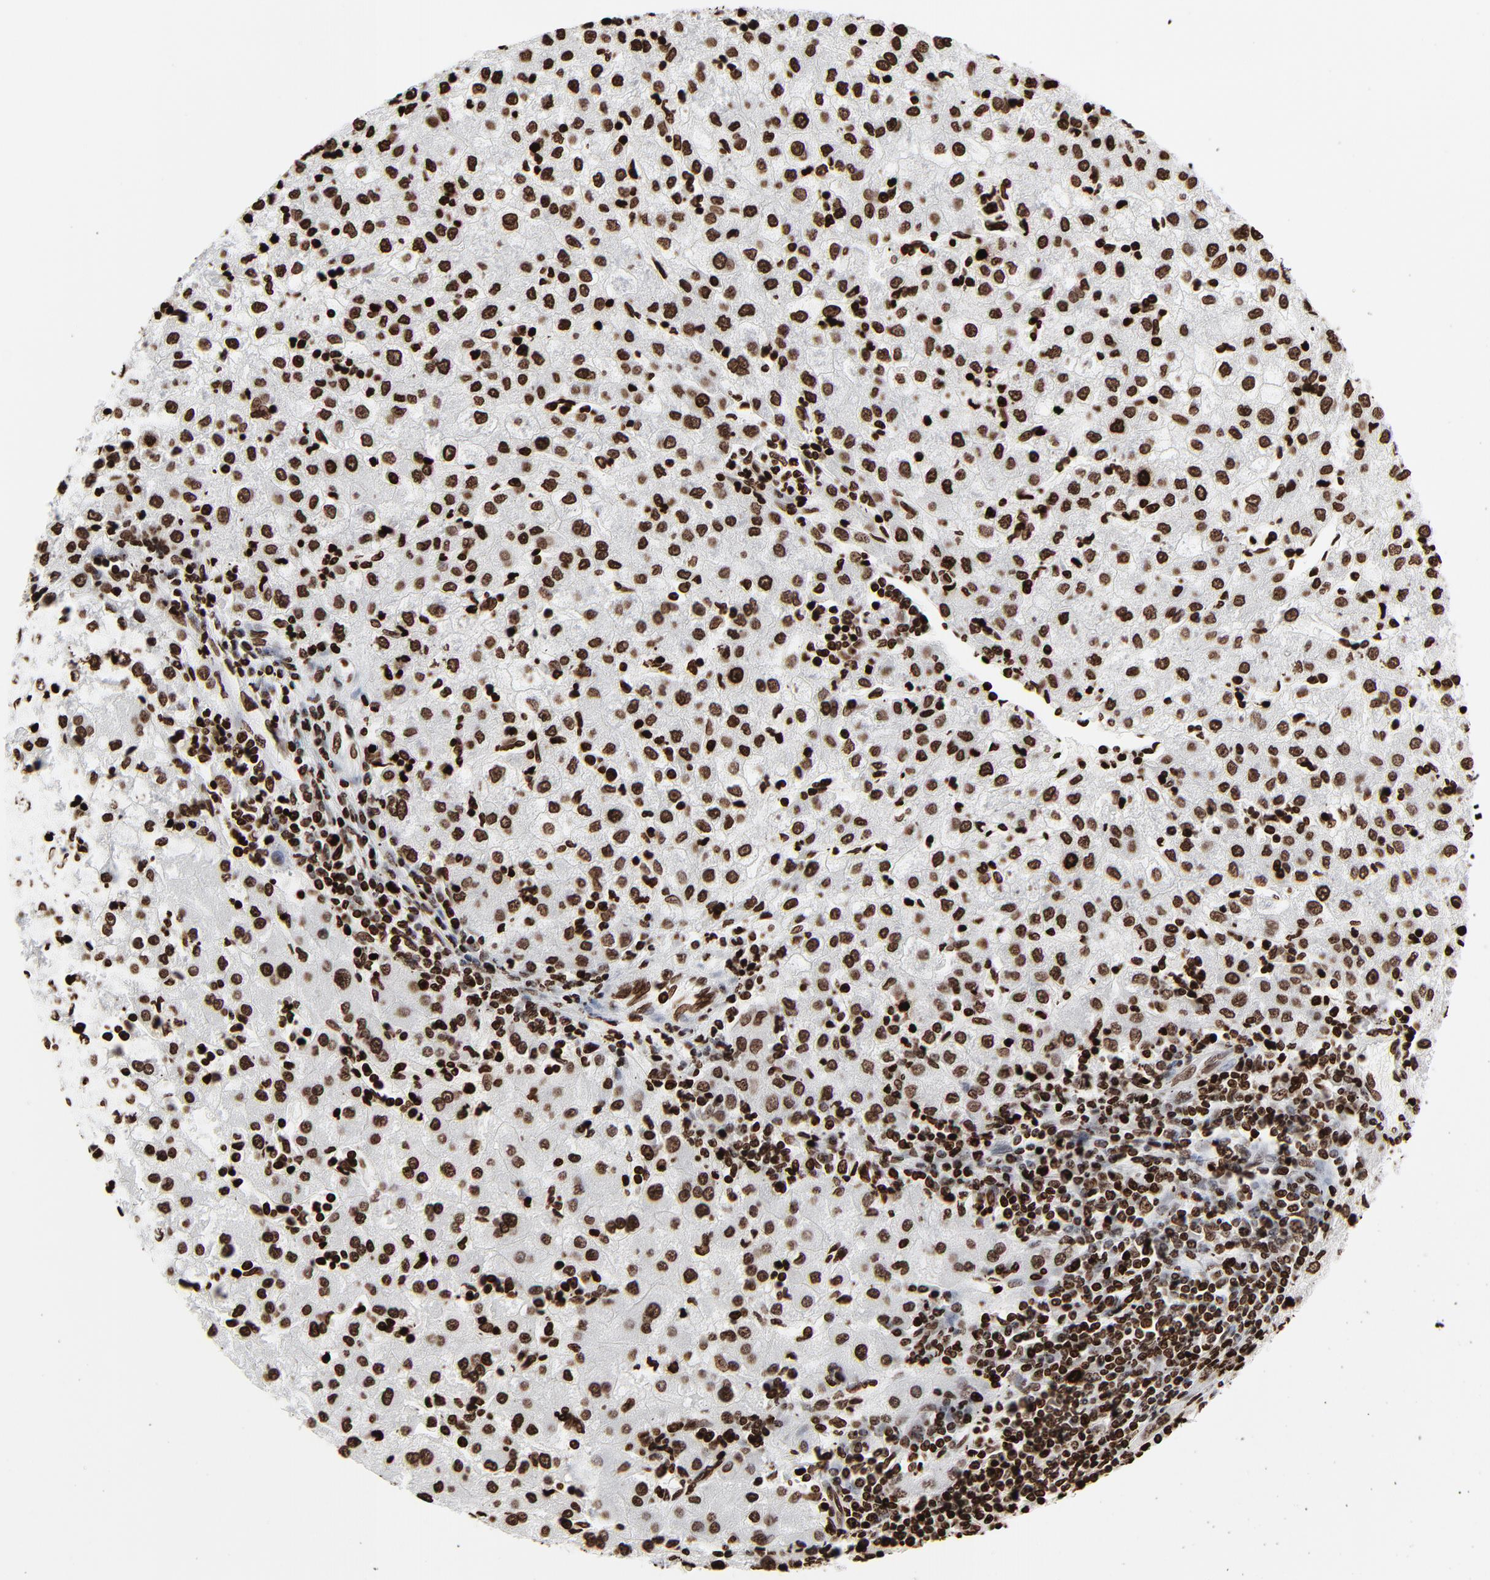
{"staining": {"intensity": "strong", "quantity": ">75%", "location": "nuclear"}, "tissue": "liver cancer", "cell_type": "Tumor cells", "image_type": "cancer", "snomed": [{"axis": "morphology", "description": "Carcinoma, Hepatocellular, NOS"}, {"axis": "topography", "description": "Liver"}], "caption": "This photomicrograph exhibits IHC staining of liver cancer, with high strong nuclear expression in approximately >75% of tumor cells.", "gene": "H3-4", "patient": {"sex": "male", "age": 72}}